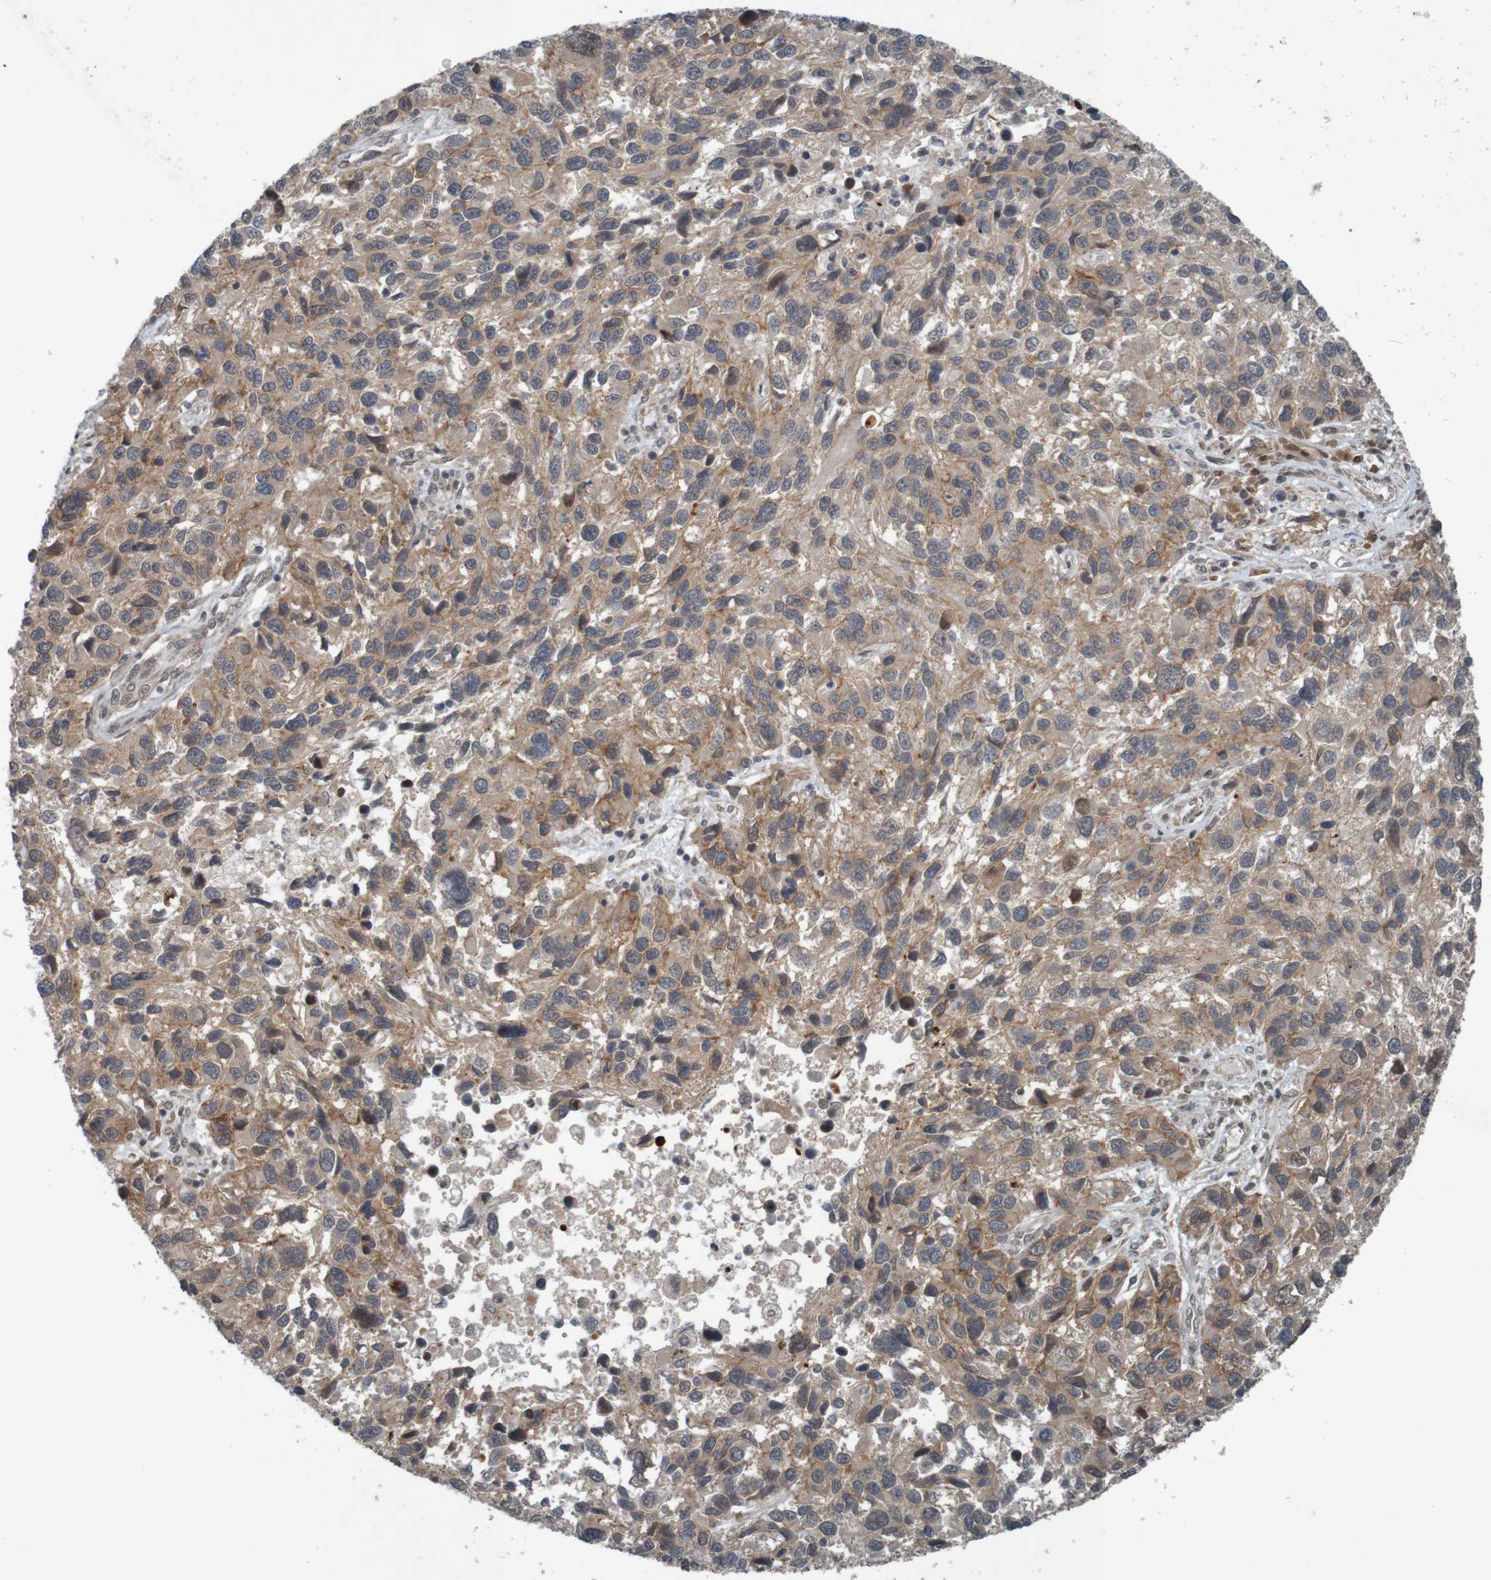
{"staining": {"intensity": "weak", "quantity": ">75%", "location": "cytoplasmic/membranous"}, "tissue": "melanoma", "cell_type": "Tumor cells", "image_type": "cancer", "snomed": [{"axis": "morphology", "description": "Malignant melanoma, NOS"}, {"axis": "topography", "description": "Skin"}], "caption": "Weak cytoplasmic/membranous expression for a protein is present in about >75% of tumor cells of malignant melanoma using IHC.", "gene": "ARHGEF11", "patient": {"sex": "male", "age": 53}}